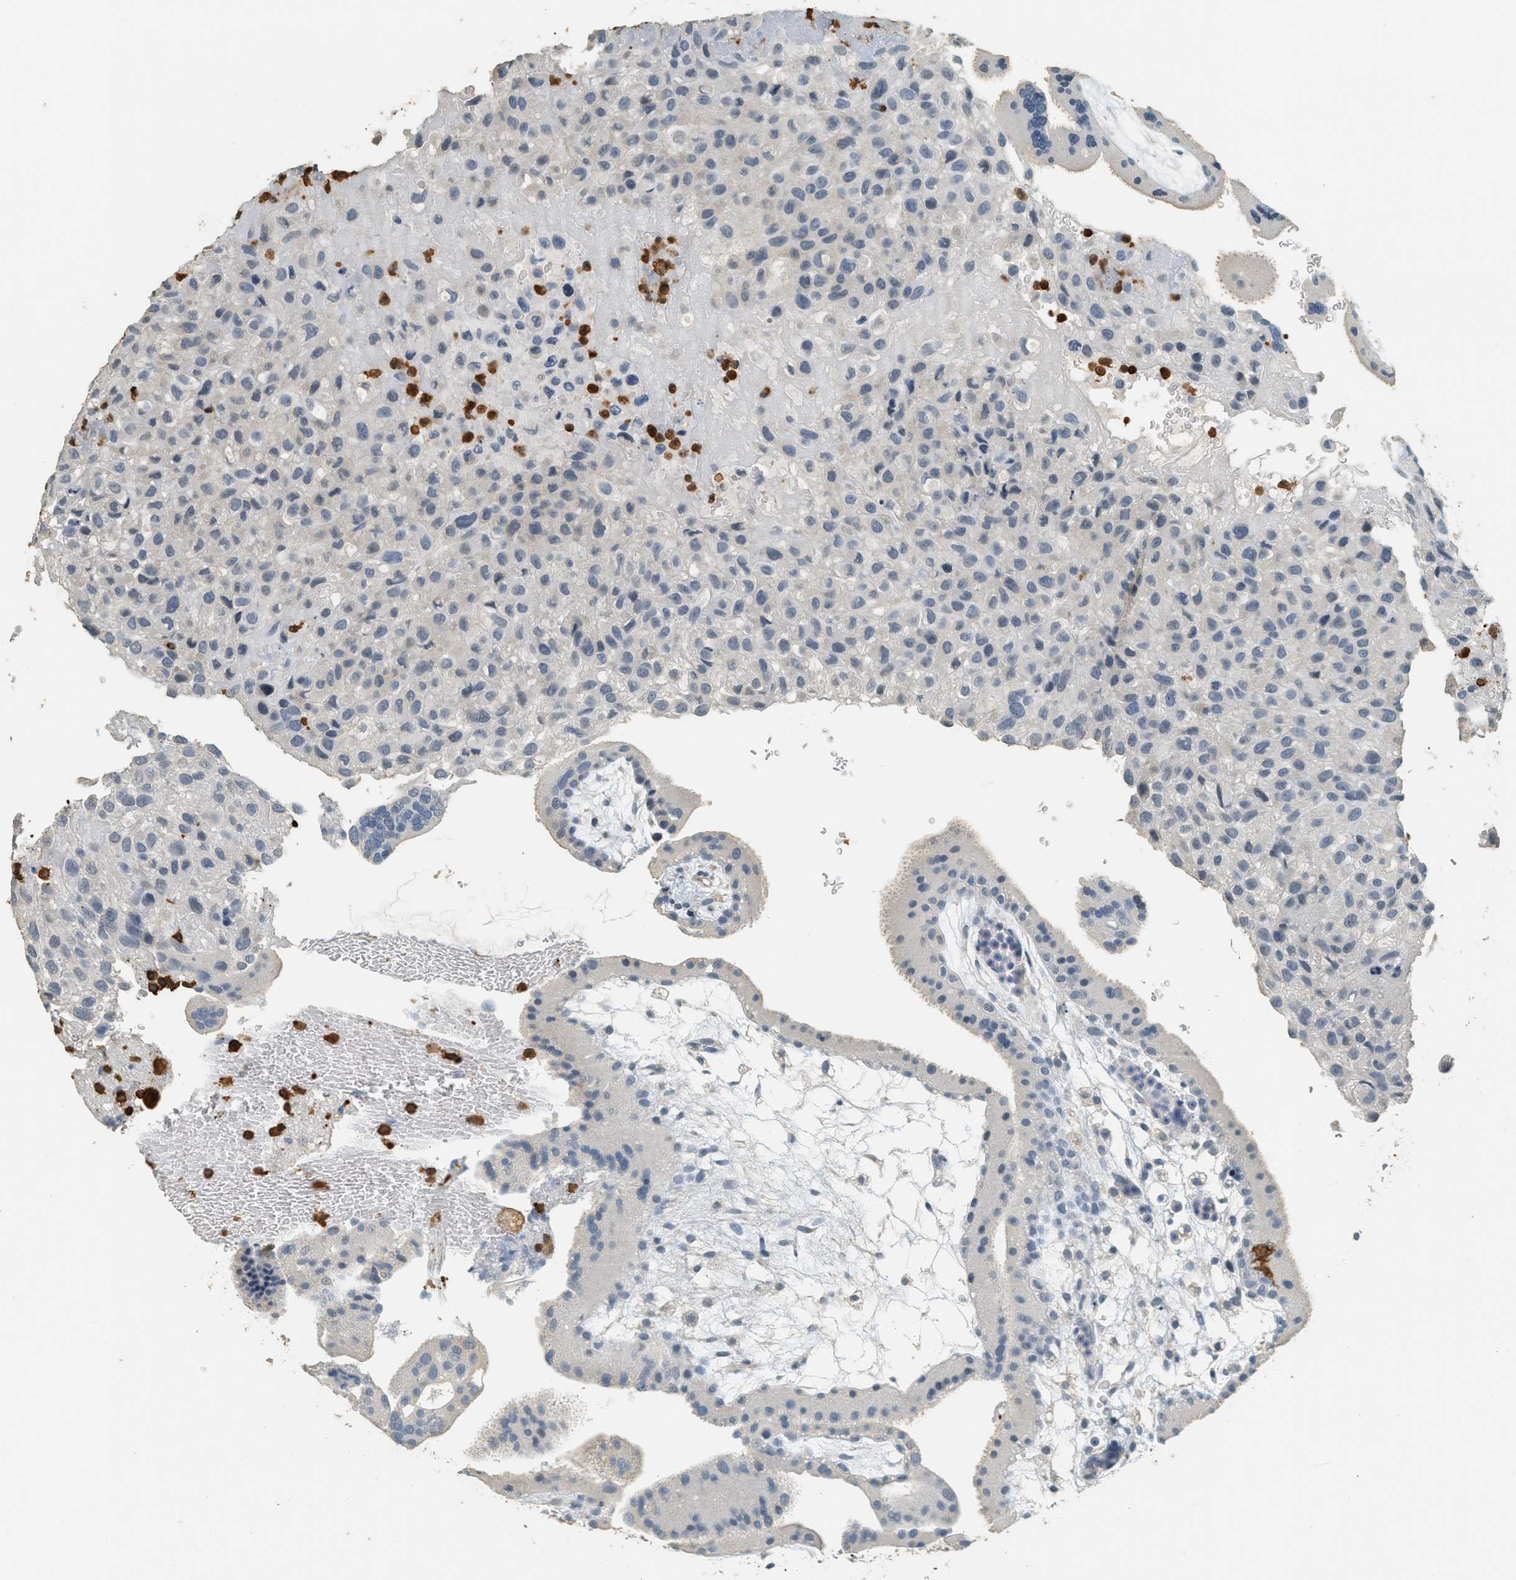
{"staining": {"intensity": "negative", "quantity": "none", "location": "none"}, "tissue": "placenta", "cell_type": "Decidual cells", "image_type": "normal", "snomed": [{"axis": "morphology", "description": "Normal tissue, NOS"}, {"axis": "topography", "description": "Placenta"}], "caption": "Immunohistochemical staining of benign human placenta exhibits no significant expression in decidual cells.", "gene": "LSP1", "patient": {"sex": "female", "age": 19}}